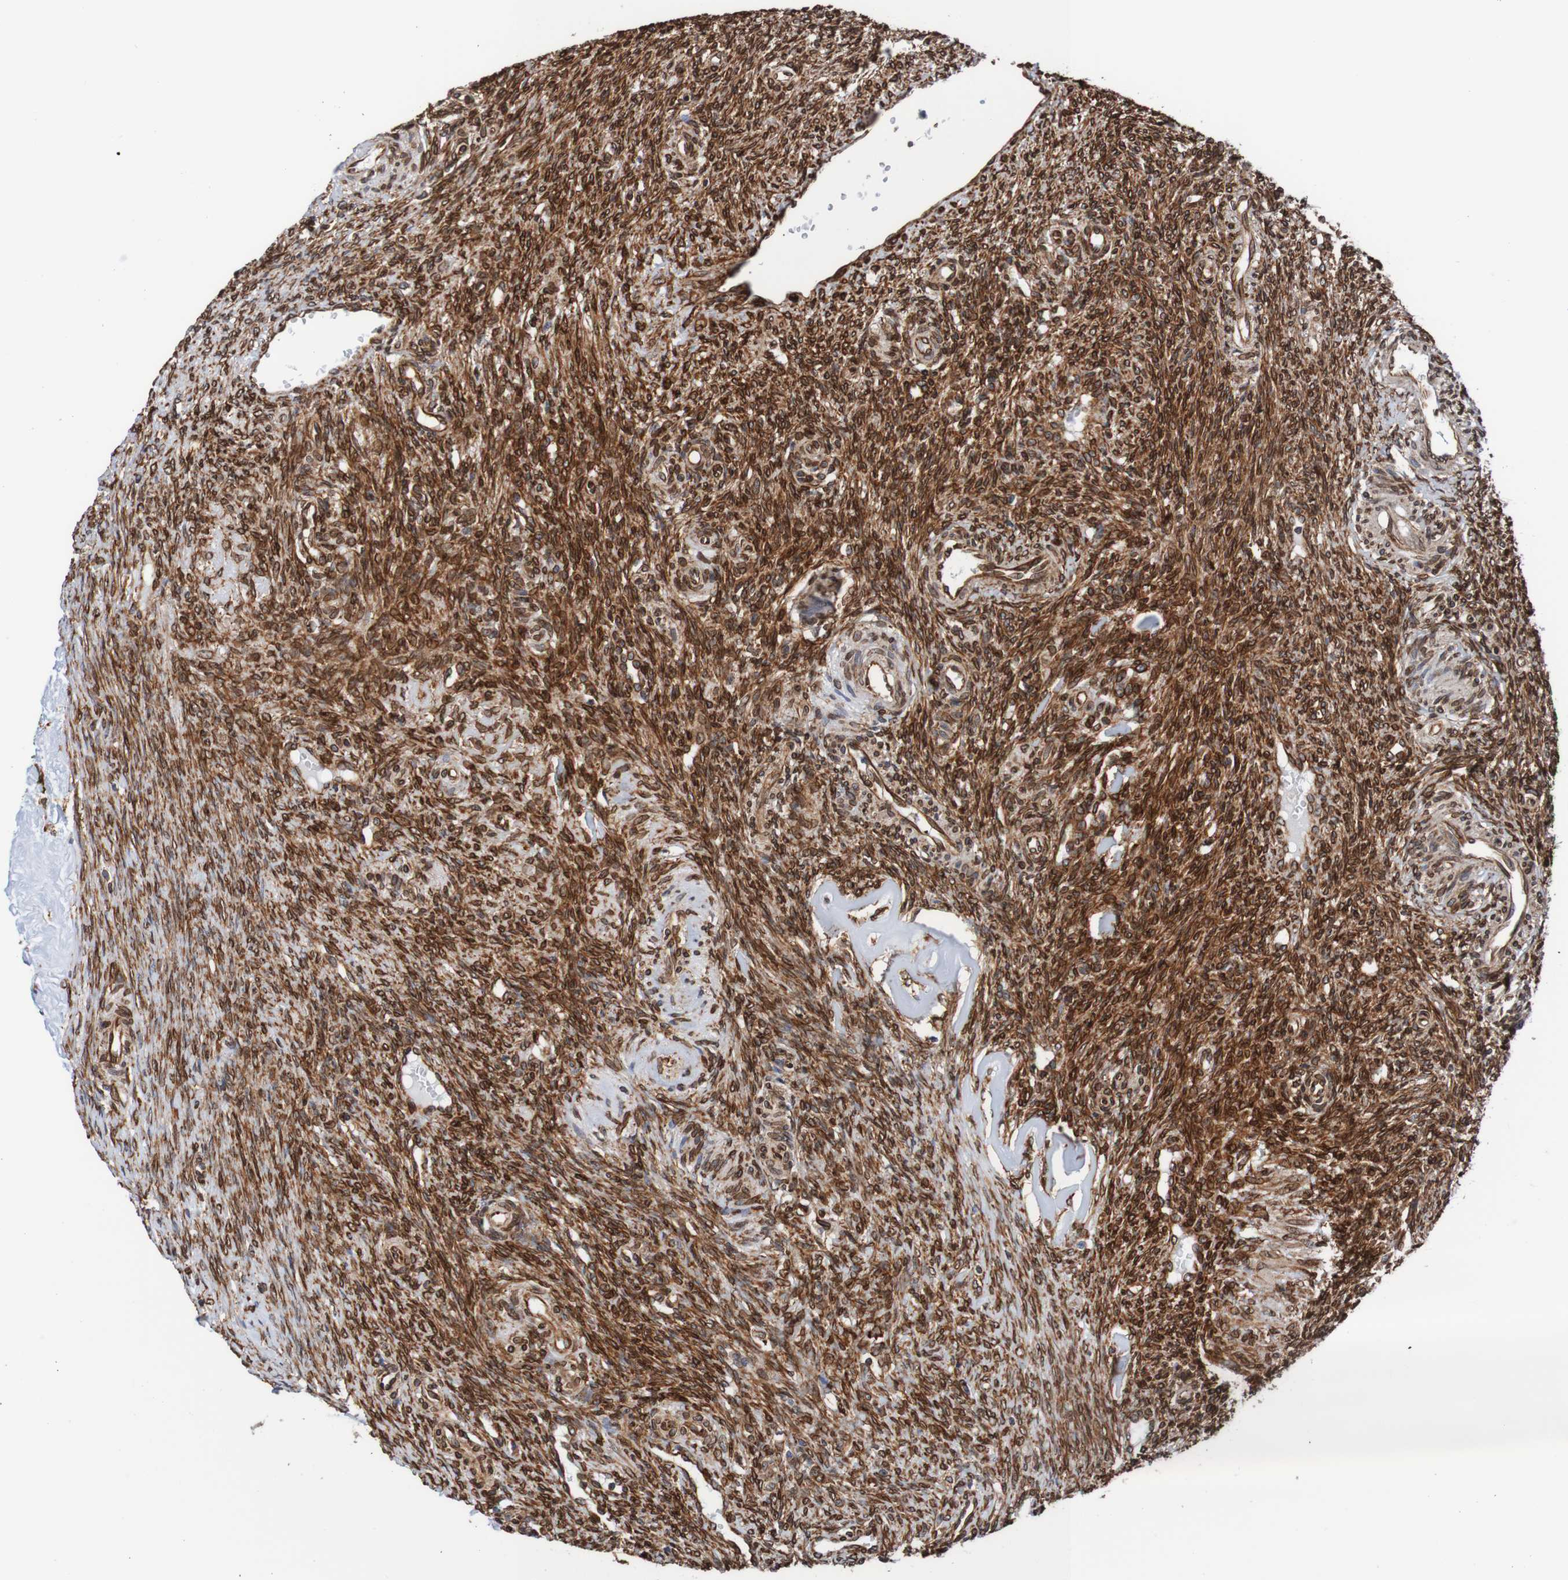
{"staining": {"intensity": "strong", "quantity": ">75%", "location": "cytoplasmic/membranous,nuclear"}, "tissue": "ovary", "cell_type": "Ovarian stroma cells", "image_type": "normal", "snomed": [{"axis": "morphology", "description": "Normal tissue, NOS"}, {"axis": "topography", "description": "Ovary"}], "caption": "Unremarkable ovary demonstrates strong cytoplasmic/membranous,nuclear positivity in about >75% of ovarian stroma cells, visualized by immunohistochemistry.", "gene": "TMEM109", "patient": {"sex": "female", "age": 41}}